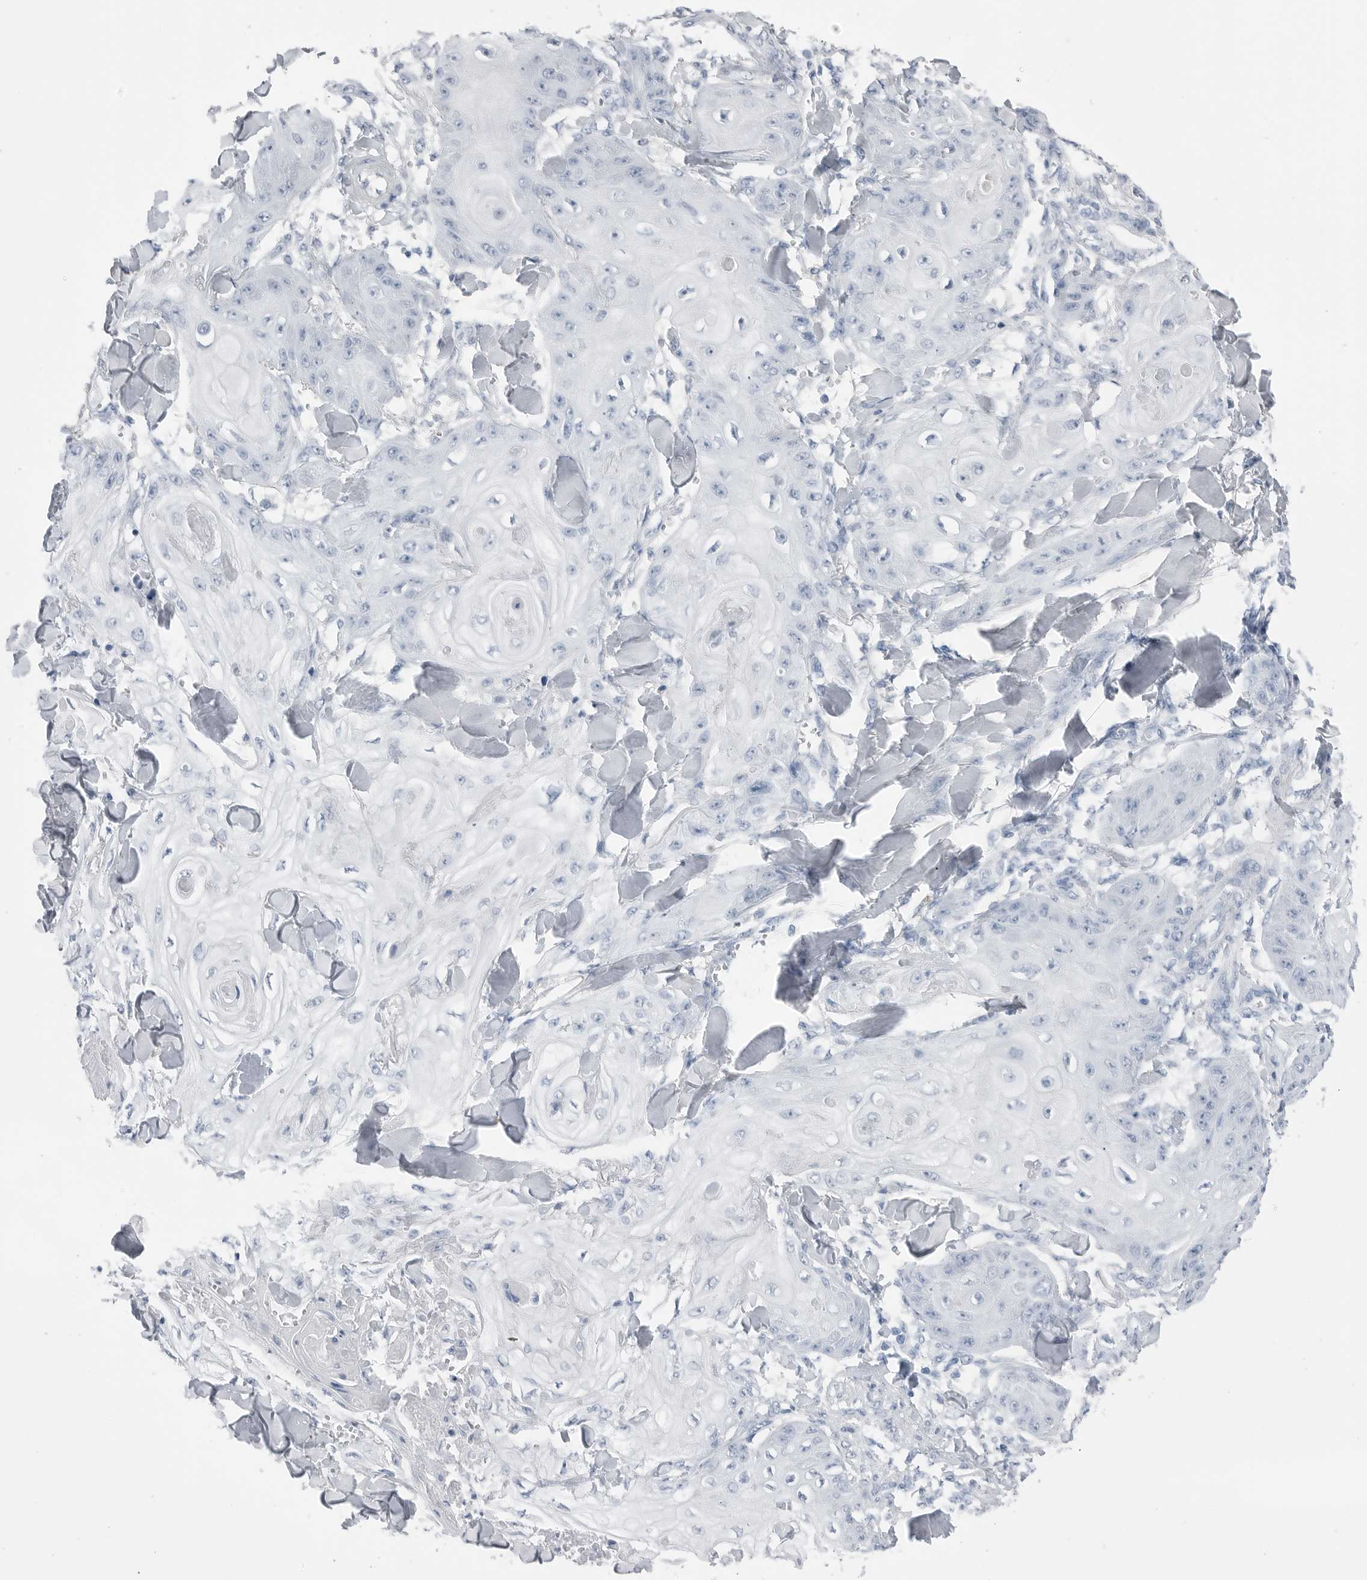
{"staining": {"intensity": "negative", "quantity": "none", "location": "none"}, "tissue": "skin cancer", "cell_type": "Tumor cells", "image_type": "cancer", "snomed": [{"axis": "morphology", "description": "Squamous cell carcinoma, NOS"}, {"axis": "topography", "description": "Skin"}], "caption": "An IHC image of skin squamous cell carcinoma is shown. There is no staining in tumor cells of skin squamous cell carcinoma. The staining is performed using DAB (3,3'-diaminobenzidine) brown chromogen with nuclei counter-stained in using hematoxylin.", "gene": "ABHD12", "patient": {"sex": "male", "age": 74}}